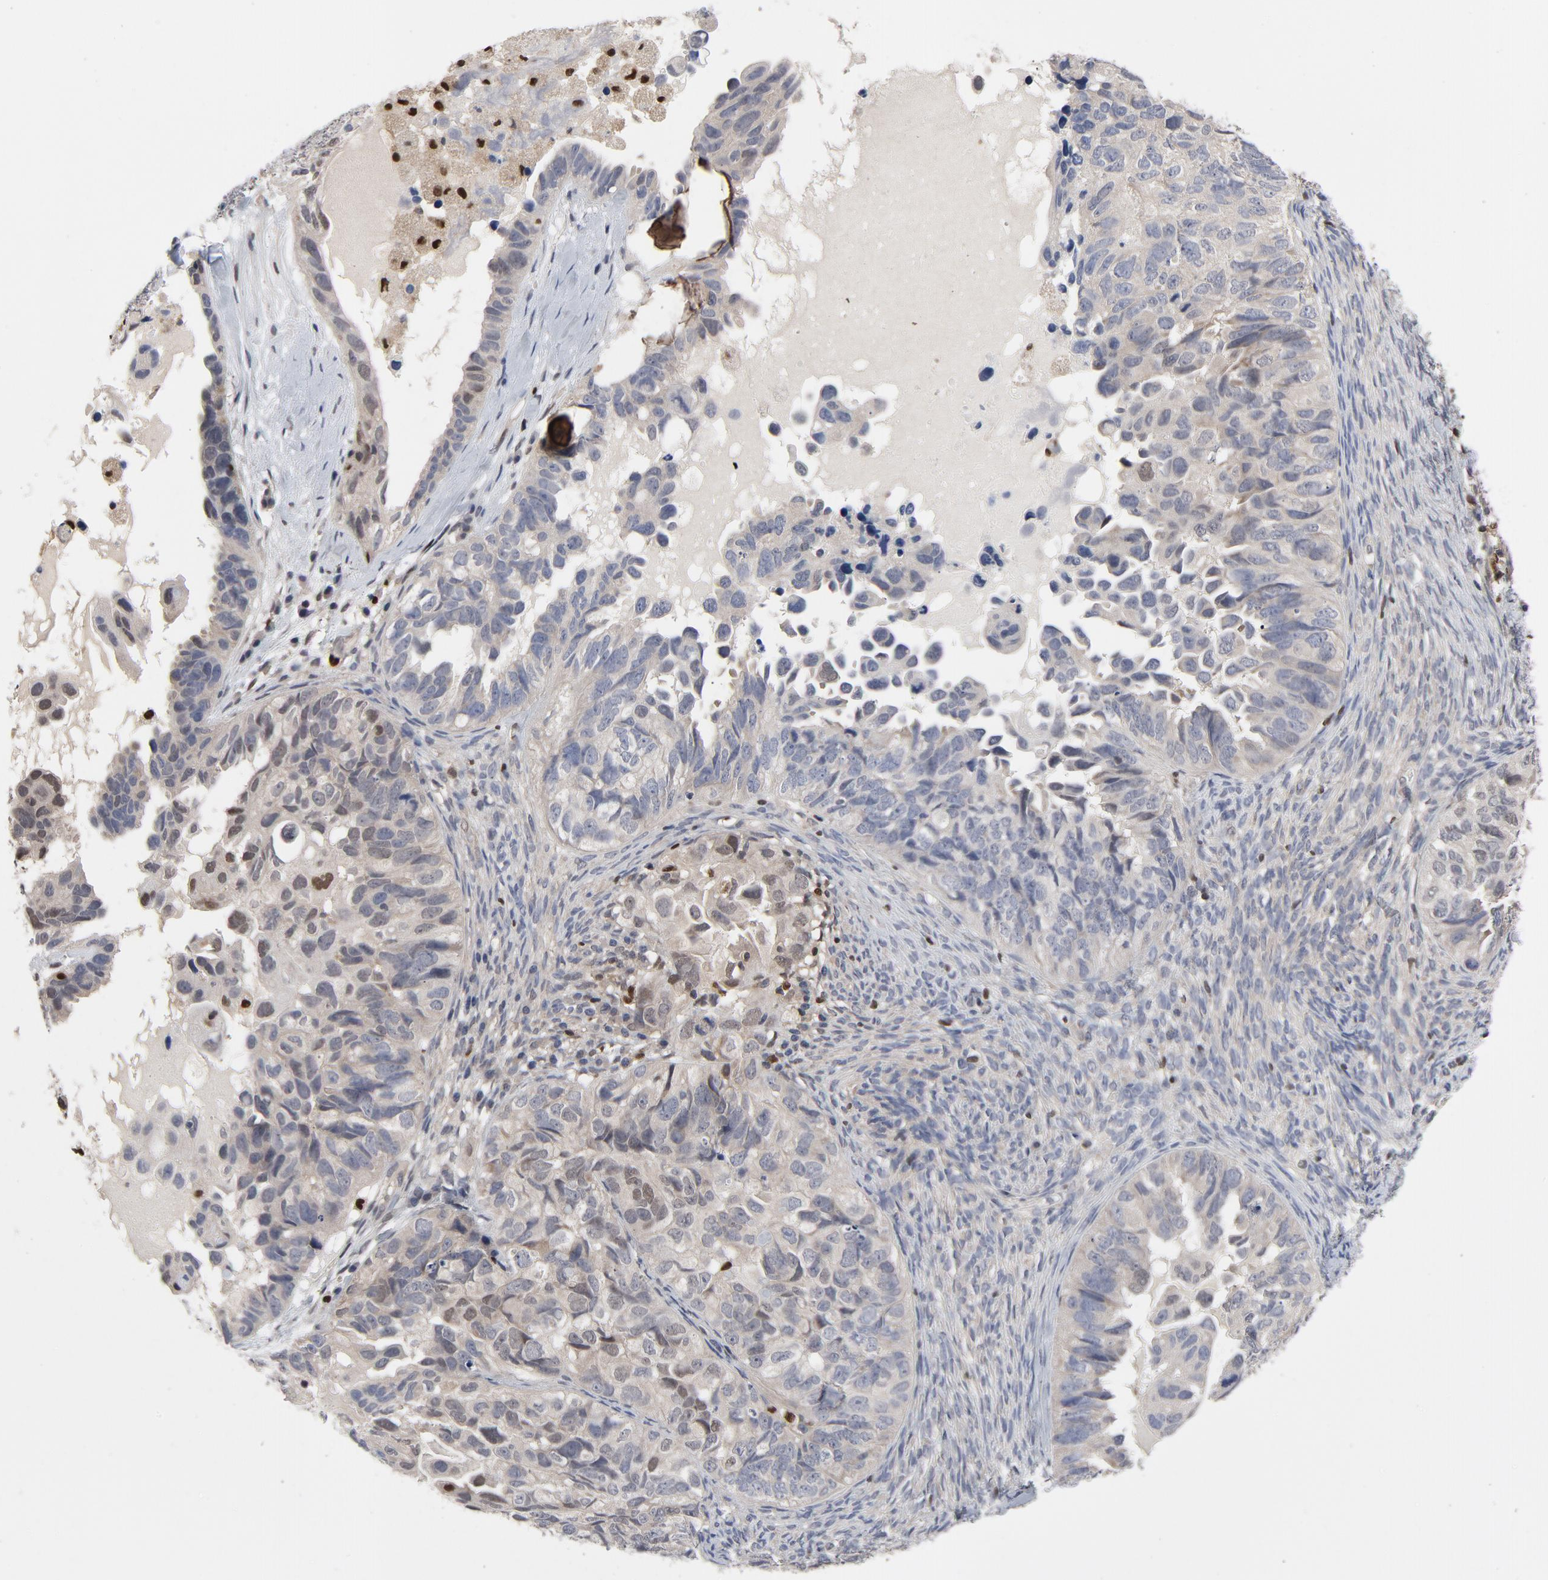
{"staining": {"intensity": "weak", "quantity": "25%-75%", "location": "cytoplasmic/membranous"}, "tissue": "ovarian cancer", "cell_type": "Tumor cells", "image_type": "cancer", "snomed": [{"axis": "morphology", "description": "Cystadenocarcinoma, serous, NOS"}, {"axis": "topography", "description": "Ovary"}], "caption": "Tumor cells reveal low levels of weak cytoplasmic/membranous positivity in about 25%-75% of cells in ovarian cancer (serous cystadenocarcinoma).", "gene": "NFKB1", "patient": {"sex": "female", "age": 82}}